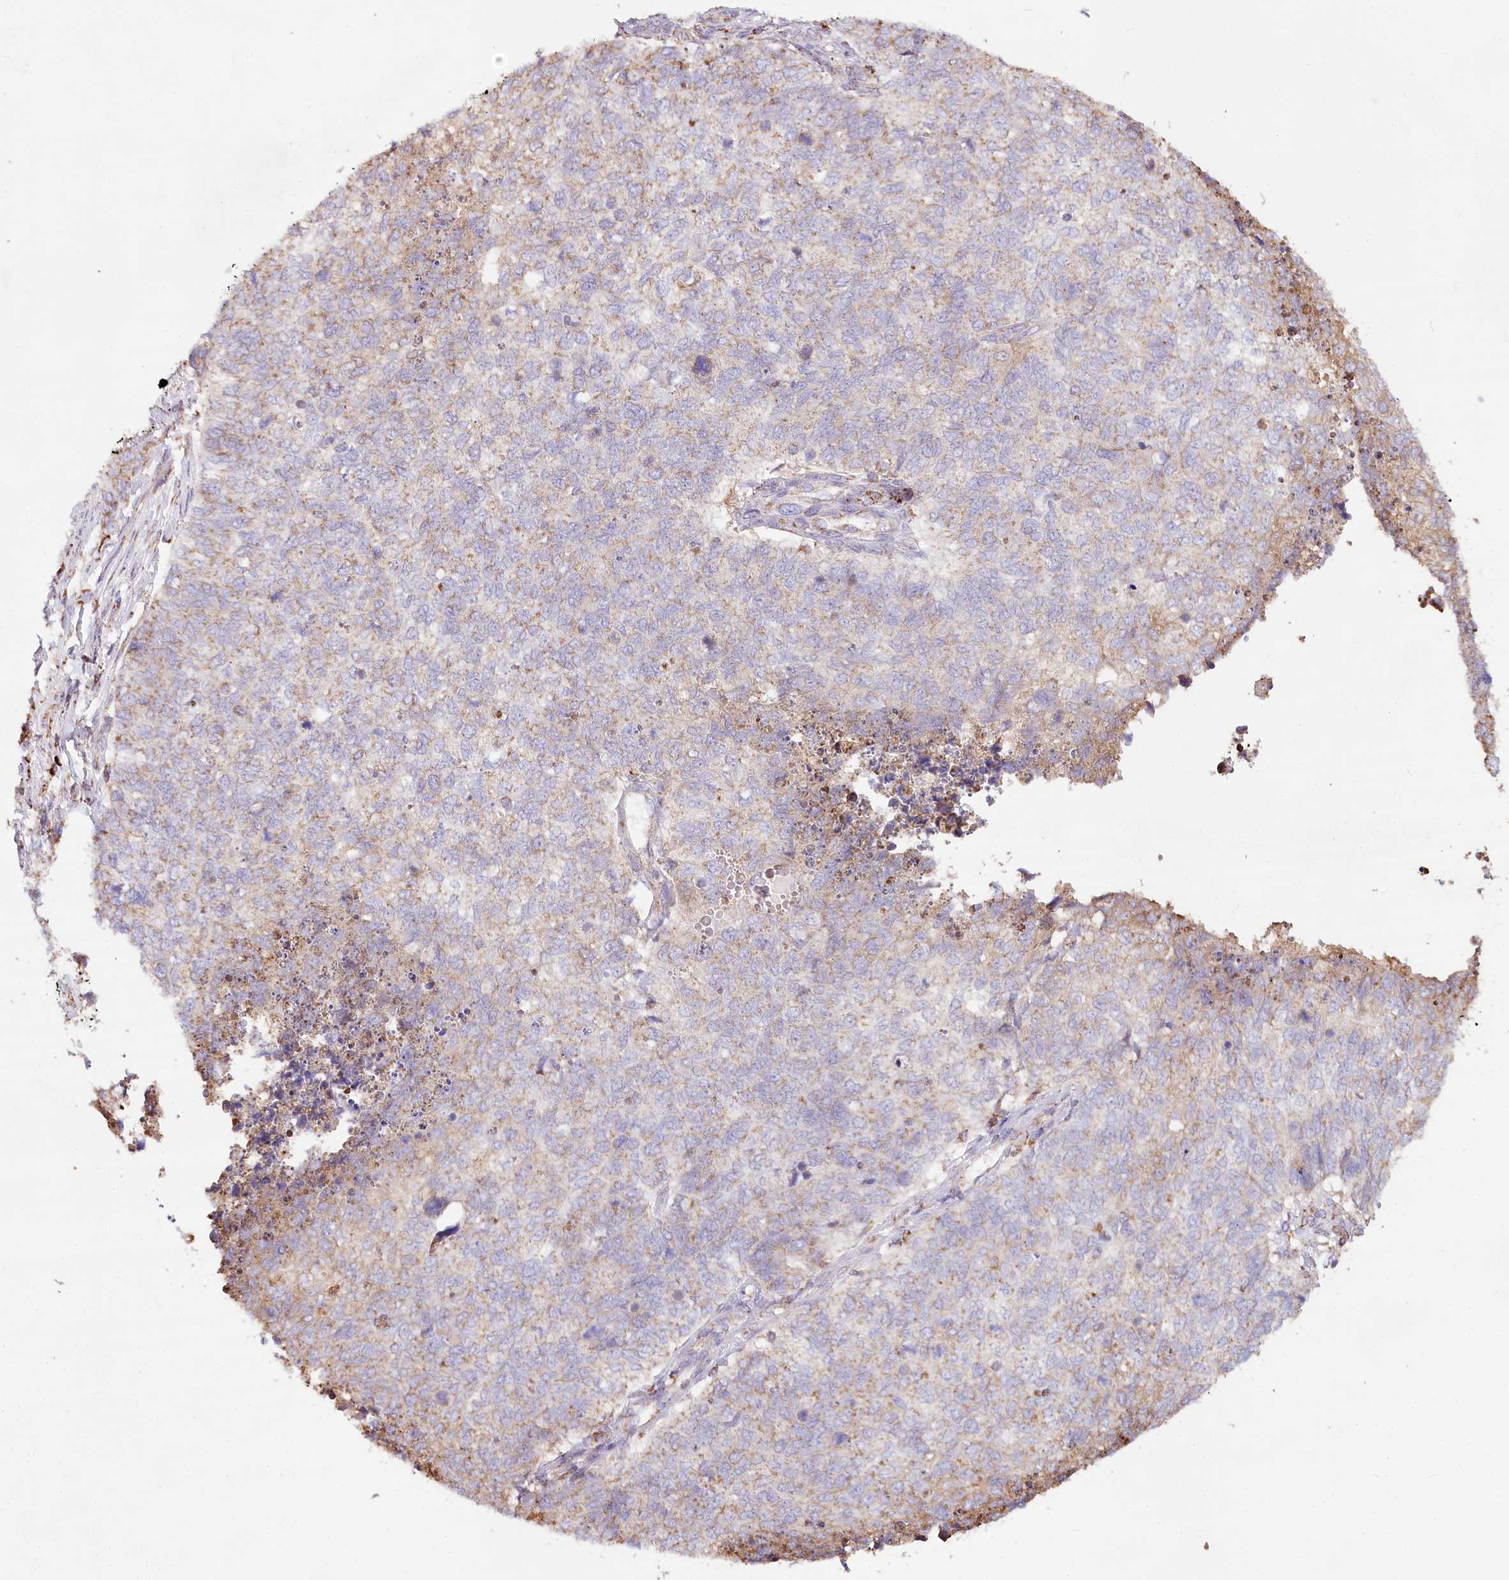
{"staining": {"intensity": "weak", "quantity": "25%-75%", "location": "cytoplasmic/membranous"}, "tissue": "cervical cancer", "cell_type": "Tumor cells", "image_type": "cancer", "snomed": [{"axis": "morphology", "description": "Squamous cell carcinoma, NOS"}, {"axis": "topography", "description": "Cervix"}], "caption": "Protein staining shows weak cytoplasmic/membranous positivity in approximately 25%-75% of tumor cells in cervical cancer.", "gene": "TASOR2", "patient": {"sex": "female", "age": 63}}